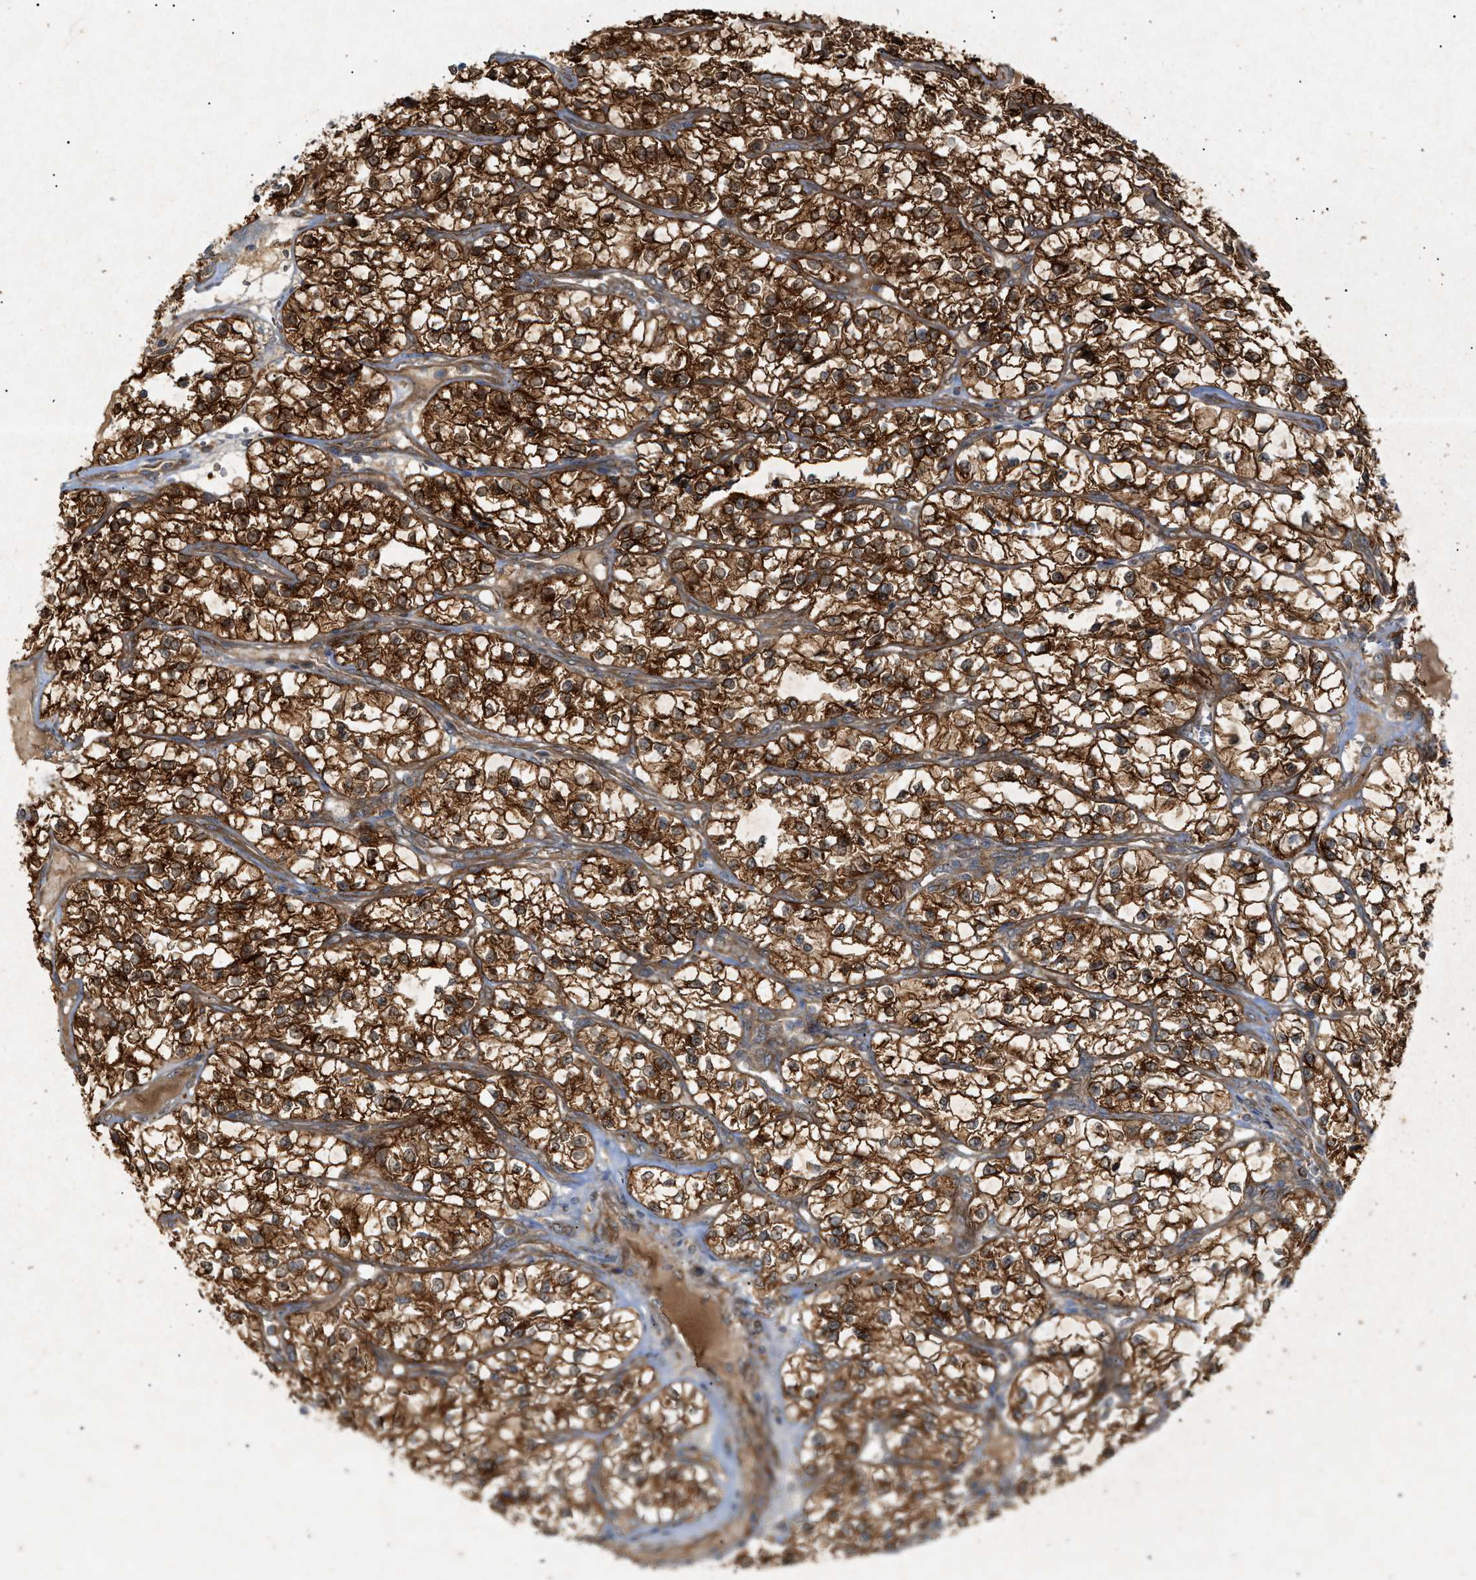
{"staining": {"intensity": "strong", "quantity": ">75%", "location": "cytoplasmic/membranous"}, "tissue": "renal cancer", "cell_type": "Tumor cells", "image_type": "cancer", "snomed": [{"axis": "morphology", "description": "Adenocarcinoma, NOS"}, {"axis": "topography", "description": "Kidney"}], "caption": "Renal cancer tissue exhibits strong cytoplasmic/membranous staining in about >75% of tumor cells", "gene": "MTCH1", "patient": {"sex": "female", "age": 57}}